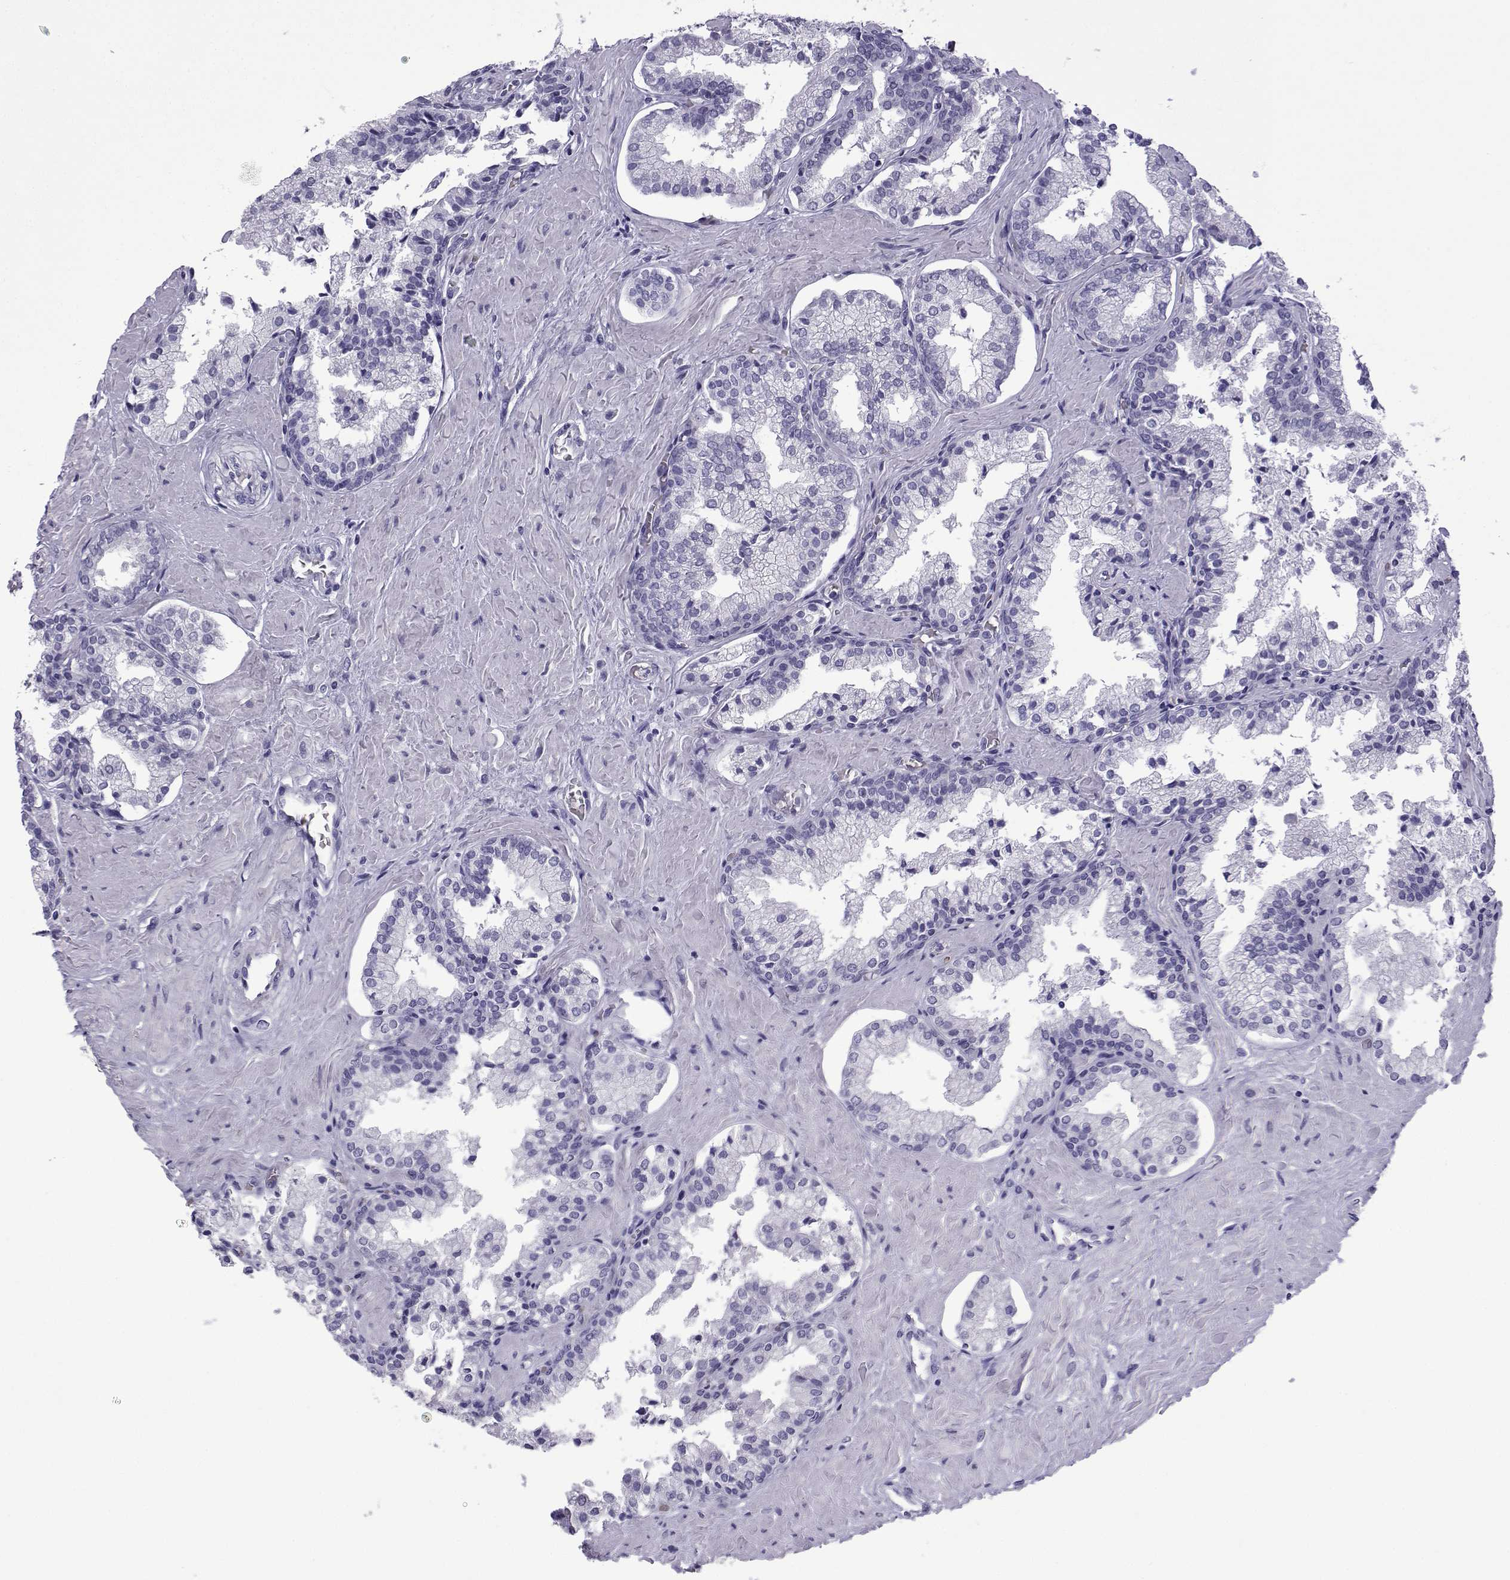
{"staining": {"intensity": "negative", "quantity": "none", "location": "none"}, "tissue": "prostate cancer", "cell_type": "Tumor cells", "image_type": "cancer", "snomed": [{"axis": "morphology", "description": "Adenocarcinoma, NOS"}, {"axis": "topography", "description": "Prostate and seminal vesicle, NOS"}, {"axis": "topography", "description": "Prostate"}], "caption": "An IHC image of prostate adenocarcinoma is shown. There is no staining in tumor cells of prostate adenocarcinoma.", "gene": "TRIM46", "patient": {"sex": "male", "age": 44}}